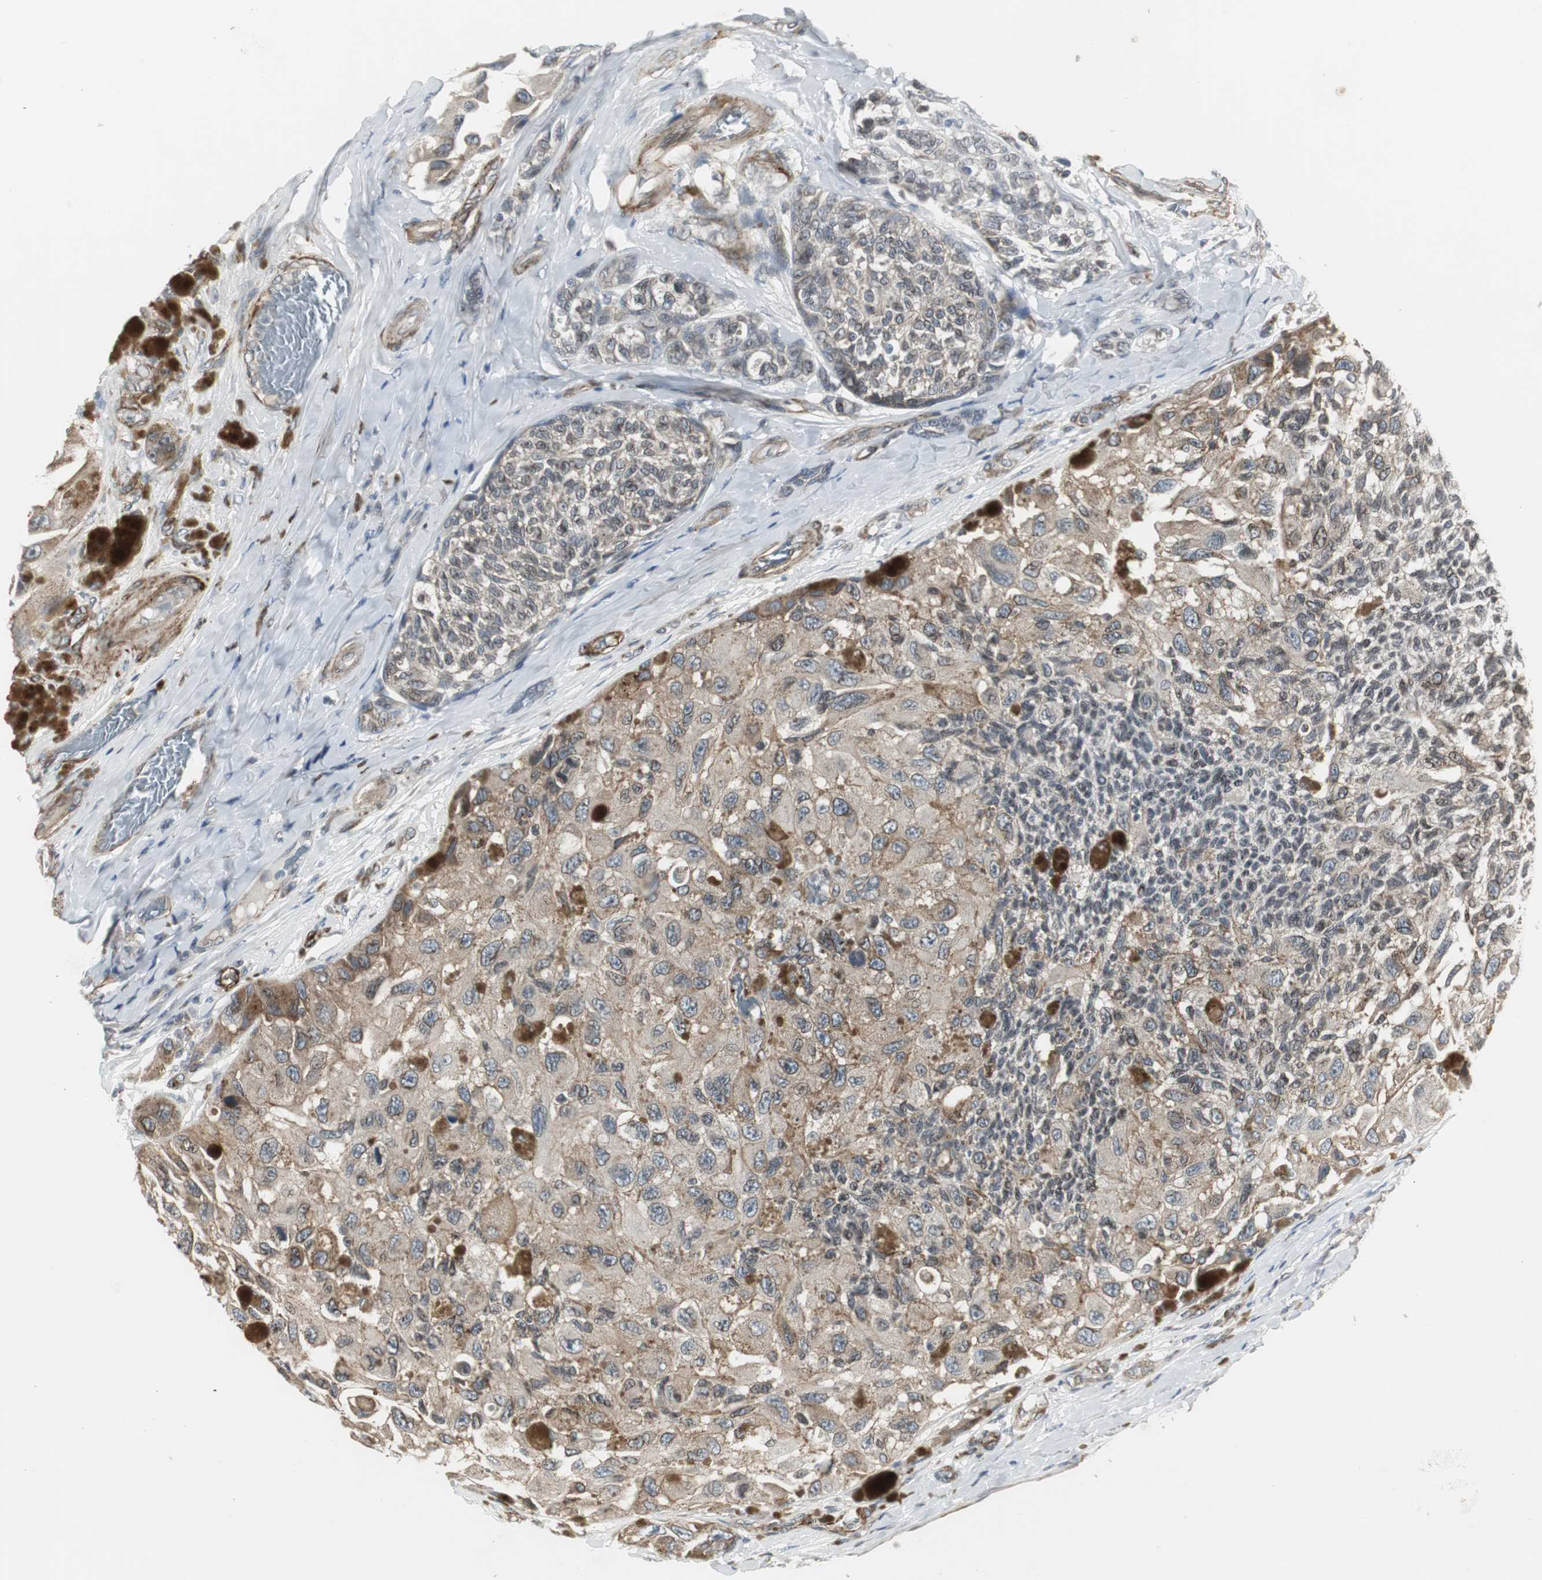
{"staining": {"intensity": "weak", "quantity": "25%-75%", "location": "cytoplasmic/membranous"}, "tissue": "melanoma", "cell_type": "Tumor cells", "image_type": "cancer", "snomed": [{"axis": "morphology", "description": "Malignant melanoma, NOS"}, {"axis": "topography", "description": "Skin"}], "caption": "Protein expression analysis of human malignant melanoma reveals weak cytoplasmic/membranous staining in about 25%-75% of tumor cells. The protein of interest is shown in brown color, while the nuclei are stained blue.", "gene": "SCYL3", "patient": {"sex": "female", "age": 73}}